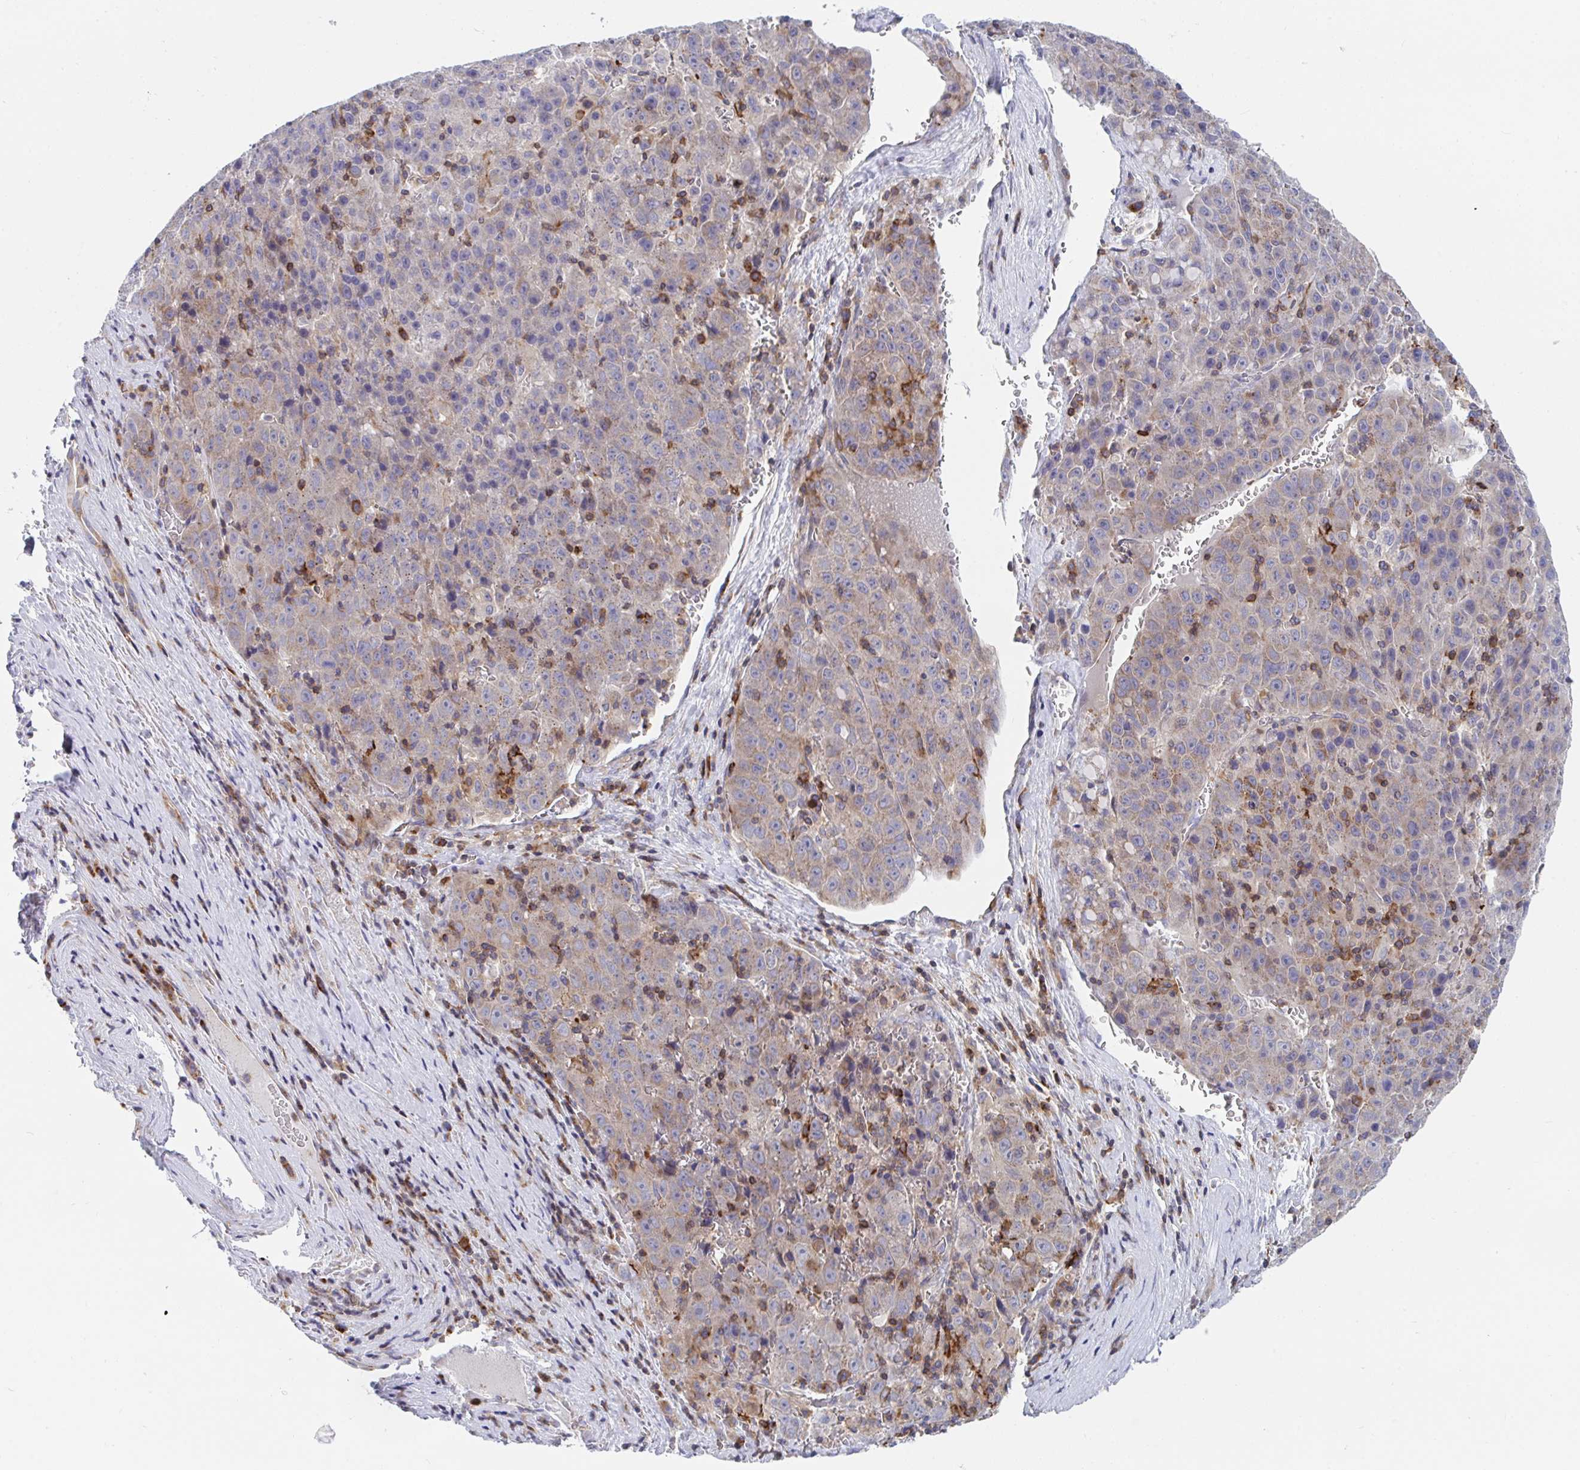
{"staining": {"intensity": "weak", "quantity": "25%-75%", "location": "cytoplasmic/membranous"}, "tissue": "liver cancer", "cell_type": "Tumor cells", "image_type": "cancer", "snomed": [{"axis": "morphology", "description": "Carcinoma, Hepatocellular, NOS"}, {"axis": "topography", "description": "Liver"}], "caption": "Brown immunohistochemical staining in human hepatocellular carcinoma (liver) reveals weak cytoplasmic/membranous staining in approximately 25%-75% of tumor cells. The protein is stained brown, and the nuclei are stained in blue (DAB IHC with brightfield microscopy, high magnification).", "gene": "FRMD3", "patient": {"sex": "female", "age": 53}}